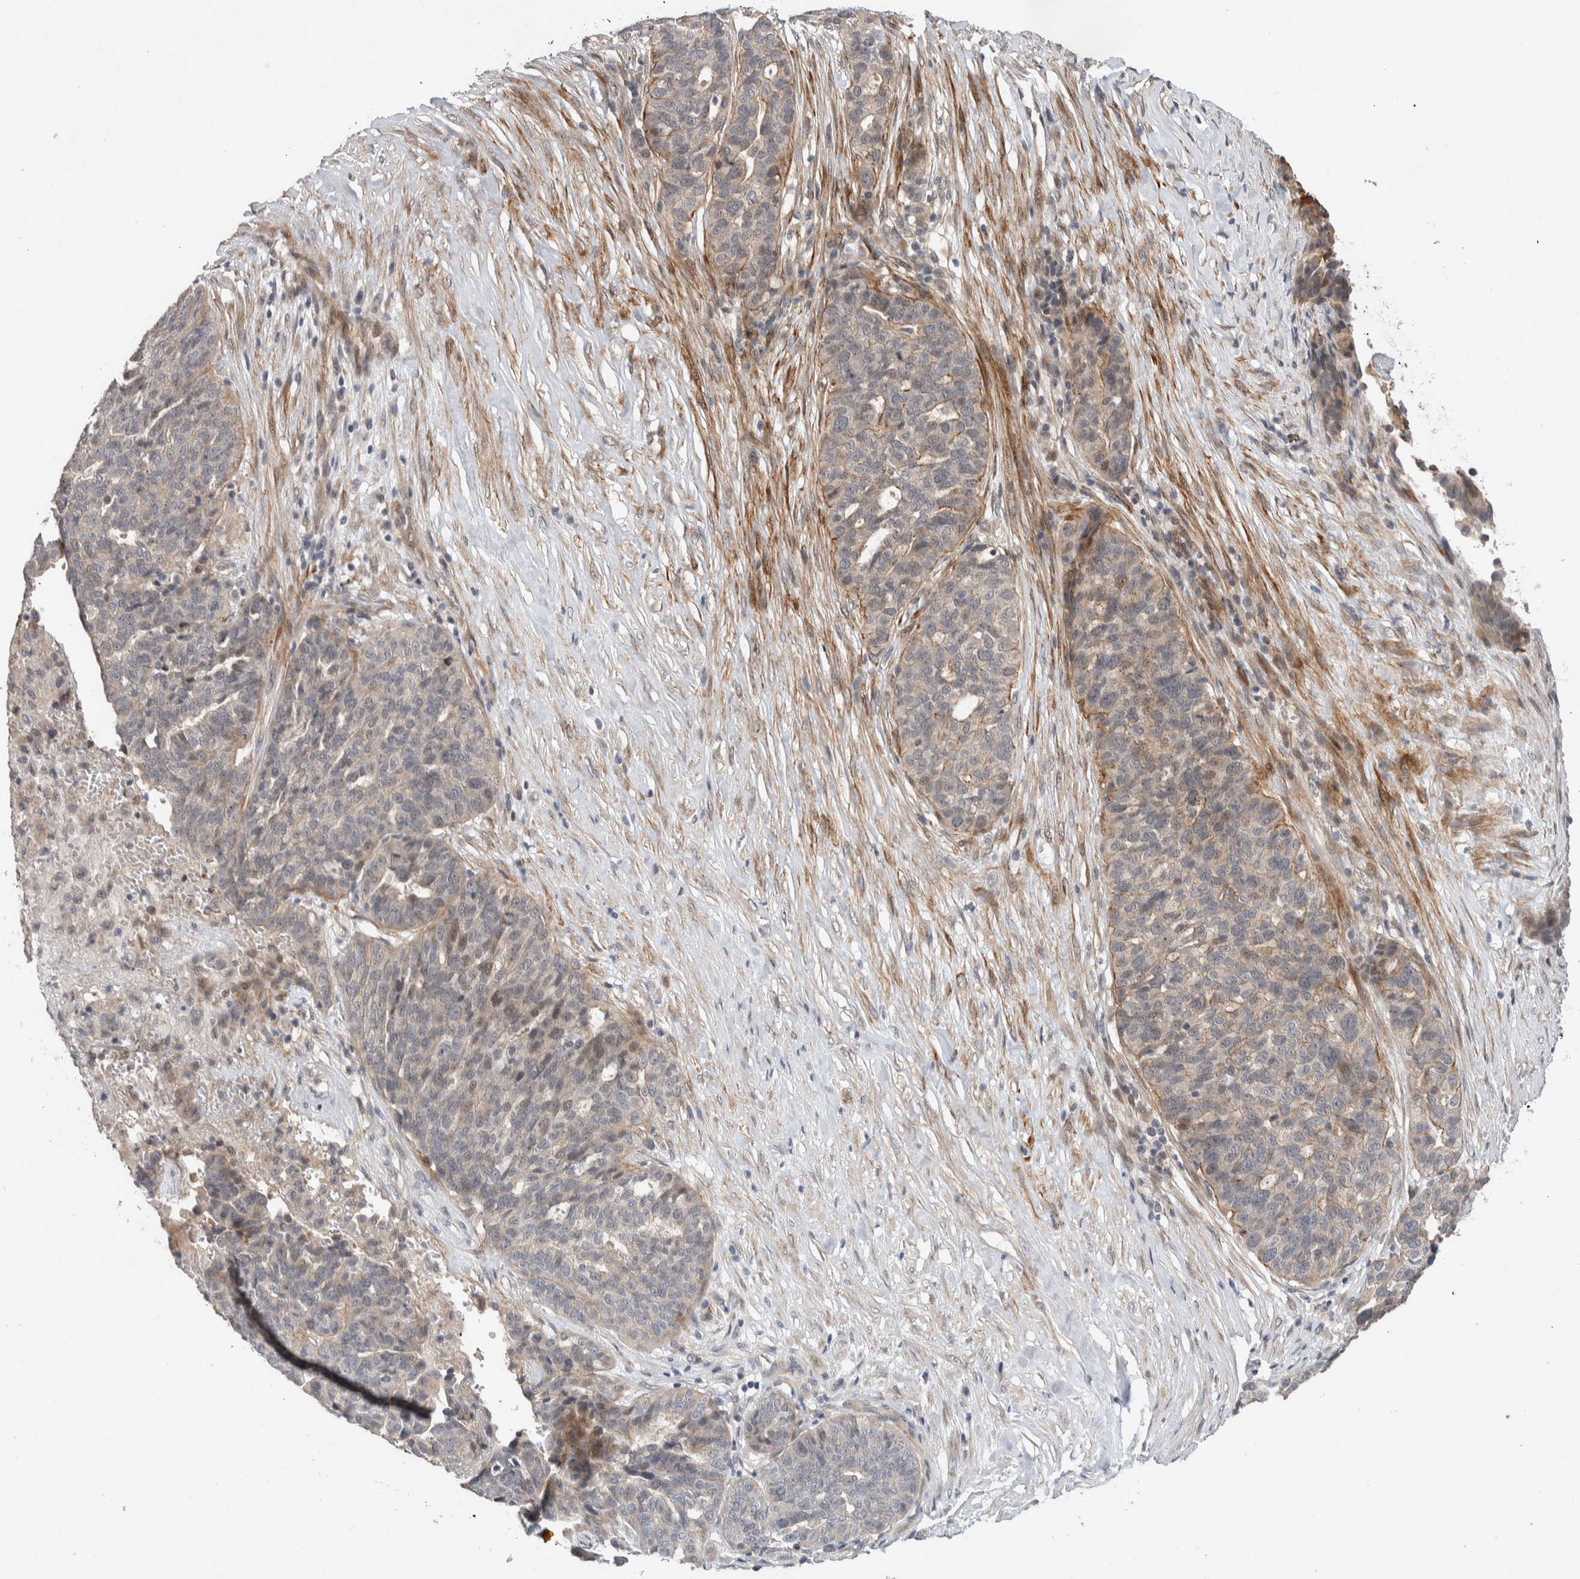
{"staining": {"intensity": "weak", "quantity": "25%-75%", "location": "cytoplasmic/membranous"}, "tissue": "ovarian cancer", "cell_type": "Tumor cells", "image_type": "cancer", "snomed": [{"axis": "morphology", "description": "Cystadenocarcinoma, serous, NOS"}, {"axis": "topography", "description": "Ovary"}], "caption": "A low amount of weak cytoplasmic/membranous positivity is identified in about 25%-75% of tumor cells in ovarian cancer tissue.", "gene": "PRDM15", "patient": {"sex": "female", "age": 59}}